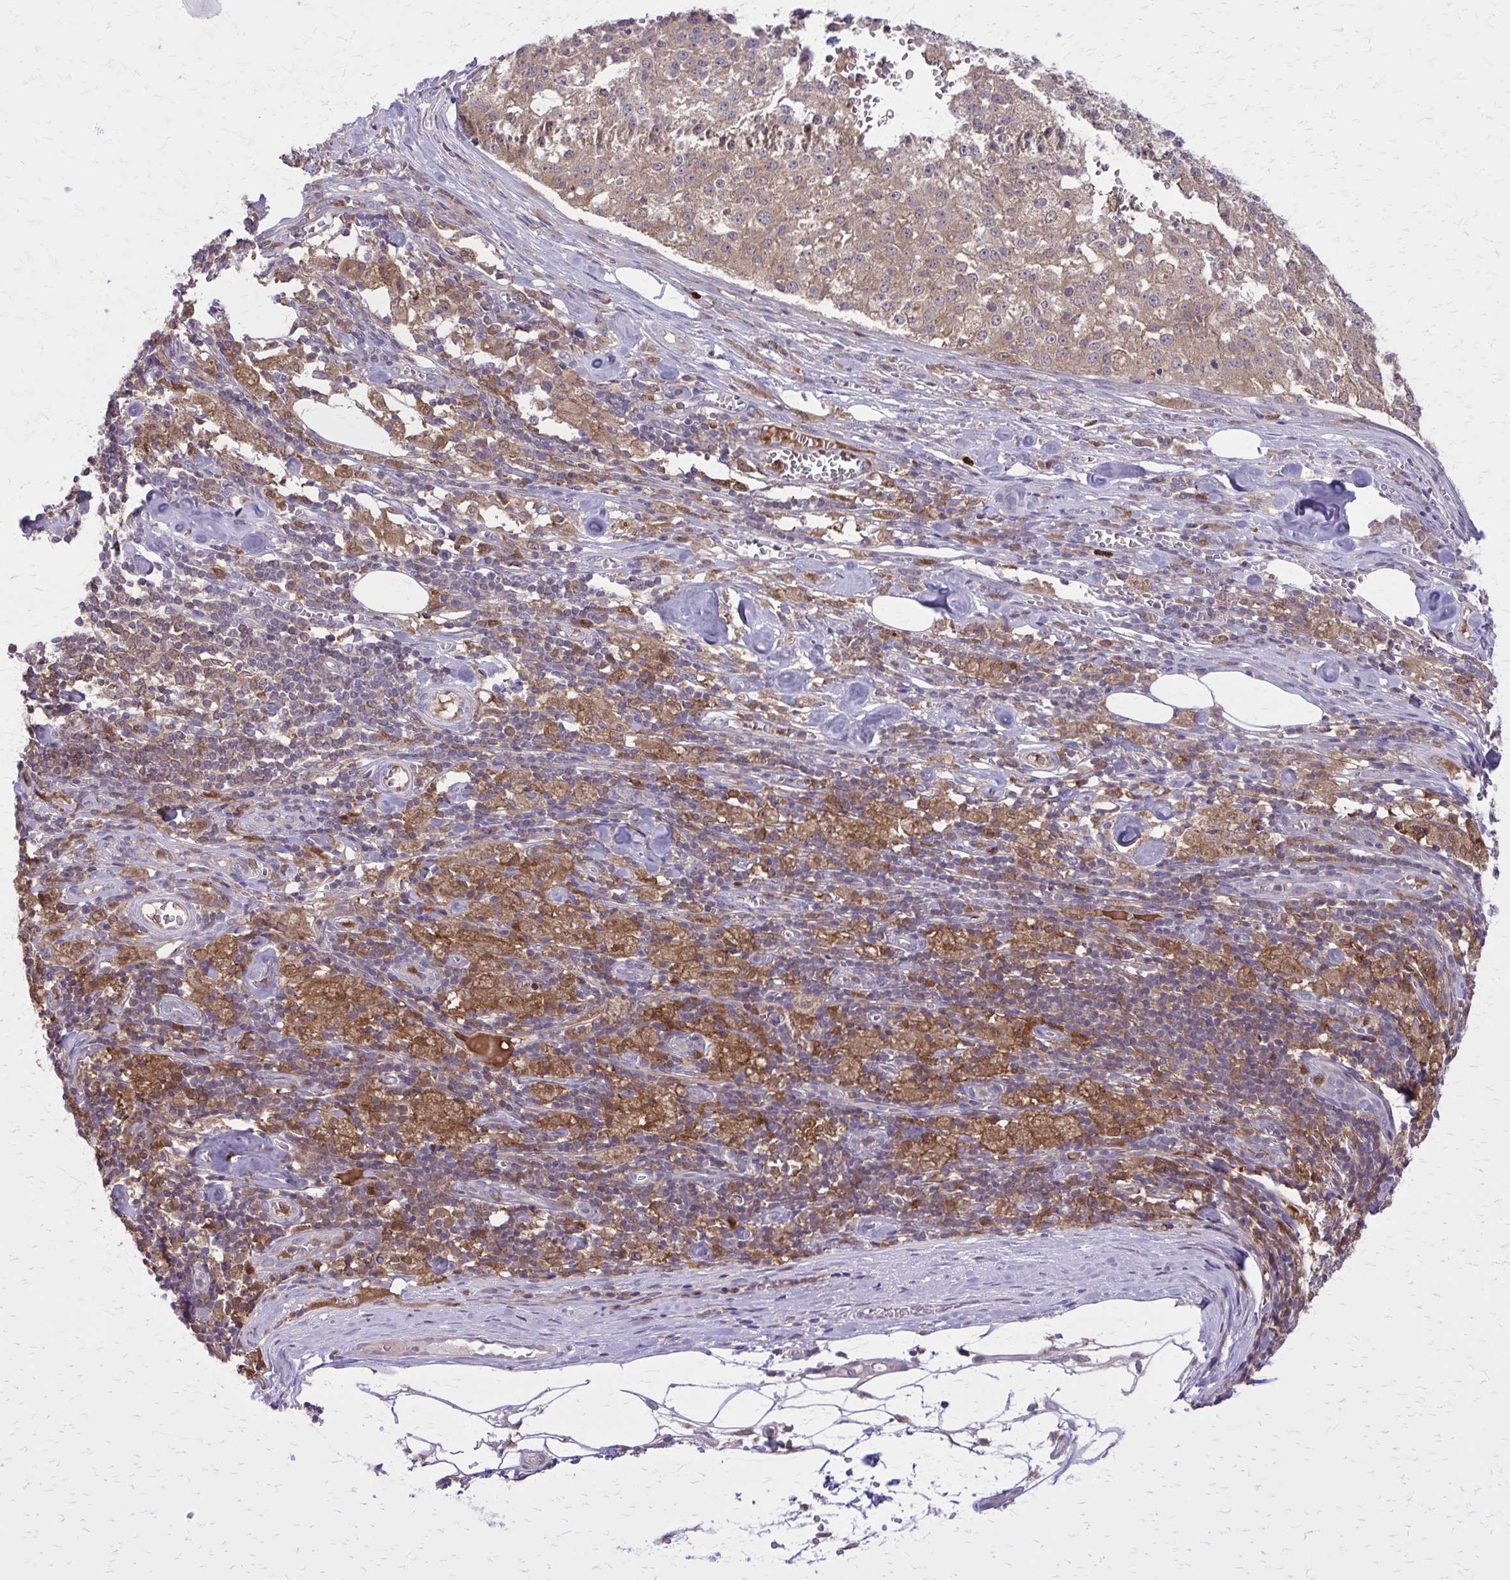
{"staining": {"intensity": "moderate", "quantity": ">75%", "location": "cytoplasmic/membranous"}, "tissue": "melanoma", "cell_type": "Tumor cells", "image_type": "cancer", "snomed": [{"axis": "morphology", "description": "Malignant melanoma, Metastatic site"}, {"axis": "topography", "description": "Lymph node"}], "caption": "Protein expression analysis of malignant melanoma (metastatic site) reveals moderate cytoplasmic/membranous positivity in about >75% of tumor cells.", "gene": "NRBF2", "patient": {"sex": "female", "age": 64}}